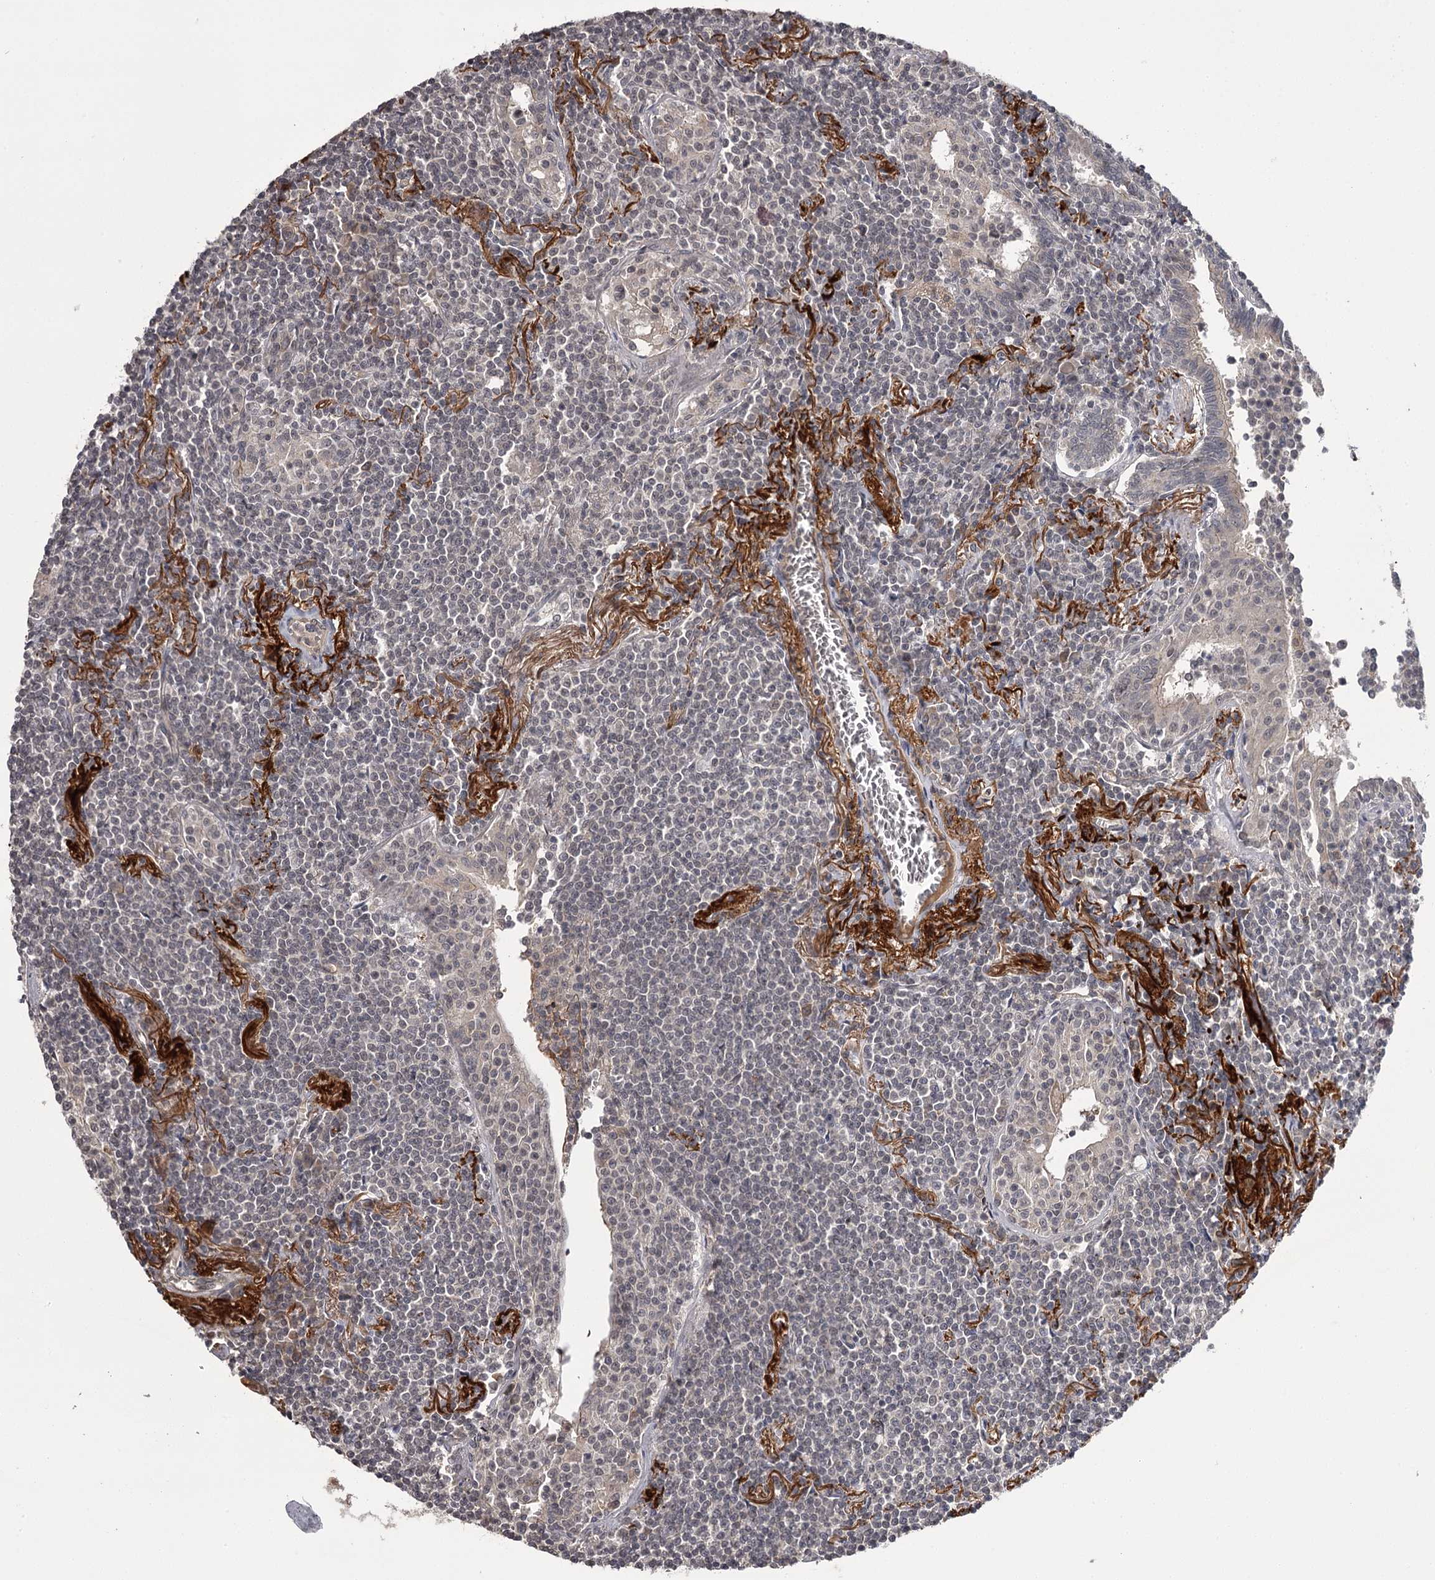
{"staining": {"intensity": "negative", "quantity": "none", "location": "none"}, "tissue": "lymphoma", "cell_type": "Tumor cells", "image_type": "cancer", "snomed": [{"axis": "morphology", "description": "Malignant lymphoma, non-Hodgkin's type, Low grade"}, {"axis": "topography", "description": "Lung"}], "caption": "A histopathology image of human lymphoma is negative for staining in tumor cells. Nuclei are stained in blue.", "gene": "CWF19L2", "patient": {"sex": "female", "age": 71}}